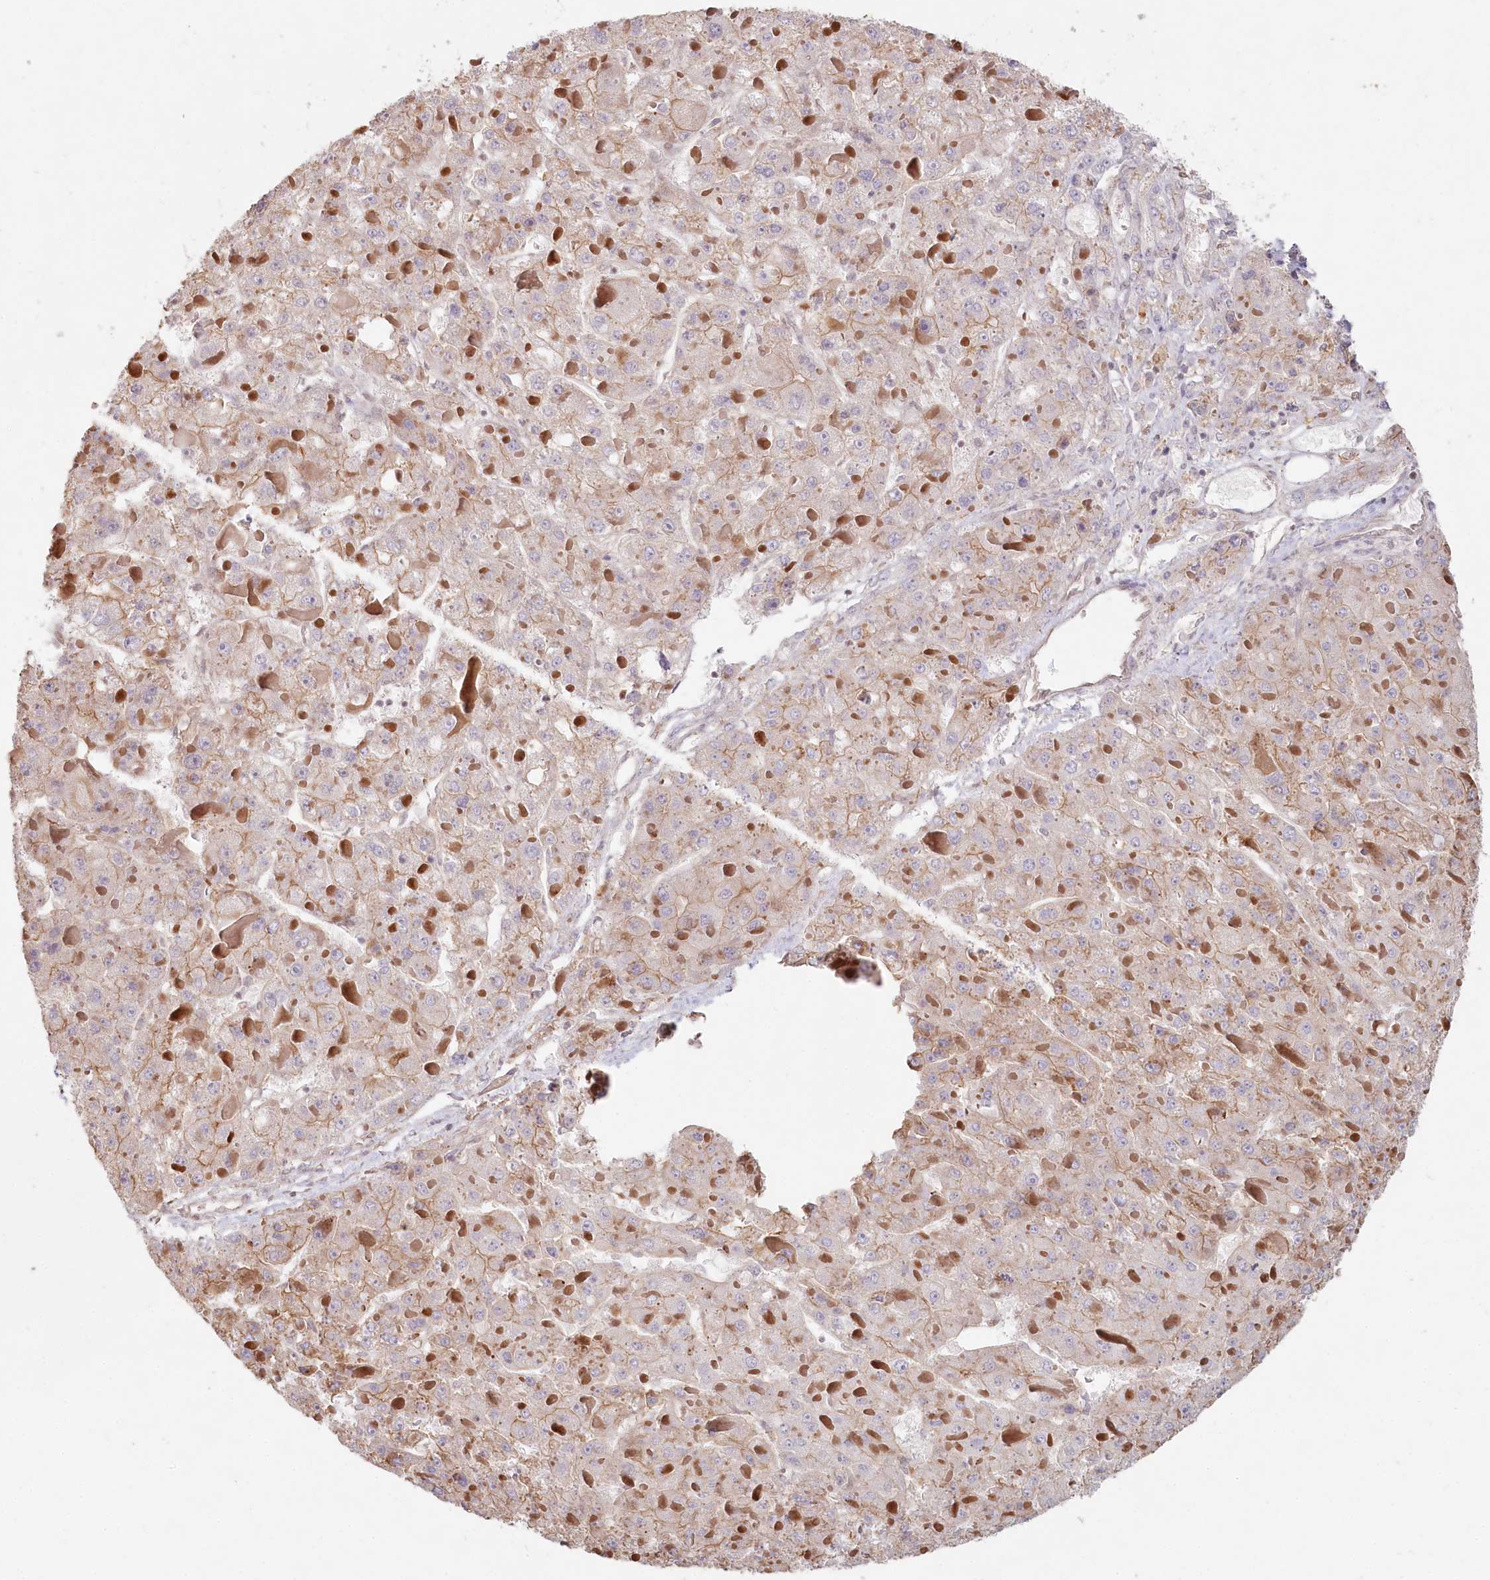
{"staining": {"intensity": "weak", "quantity": "25%-75%", "location": "cytoplasmic/membranous"}, "tissue": "liver cancer", "cell_type": "Tumor cells", "image_type": "cancer", "snomed": [{"axis": "morphology", "description": "Carcinoma, Hepatocellular, NOS"}, {"axis": "topography", "description": "Liver"}], "caption": "A brown stain highlights weak cytoplasmic/membranous expression of a protein in liver cancer (hepatocellular carcinoma) tumor cells.", "gene": "TCHP", "patient": {"sex": "female", "age": 73}}